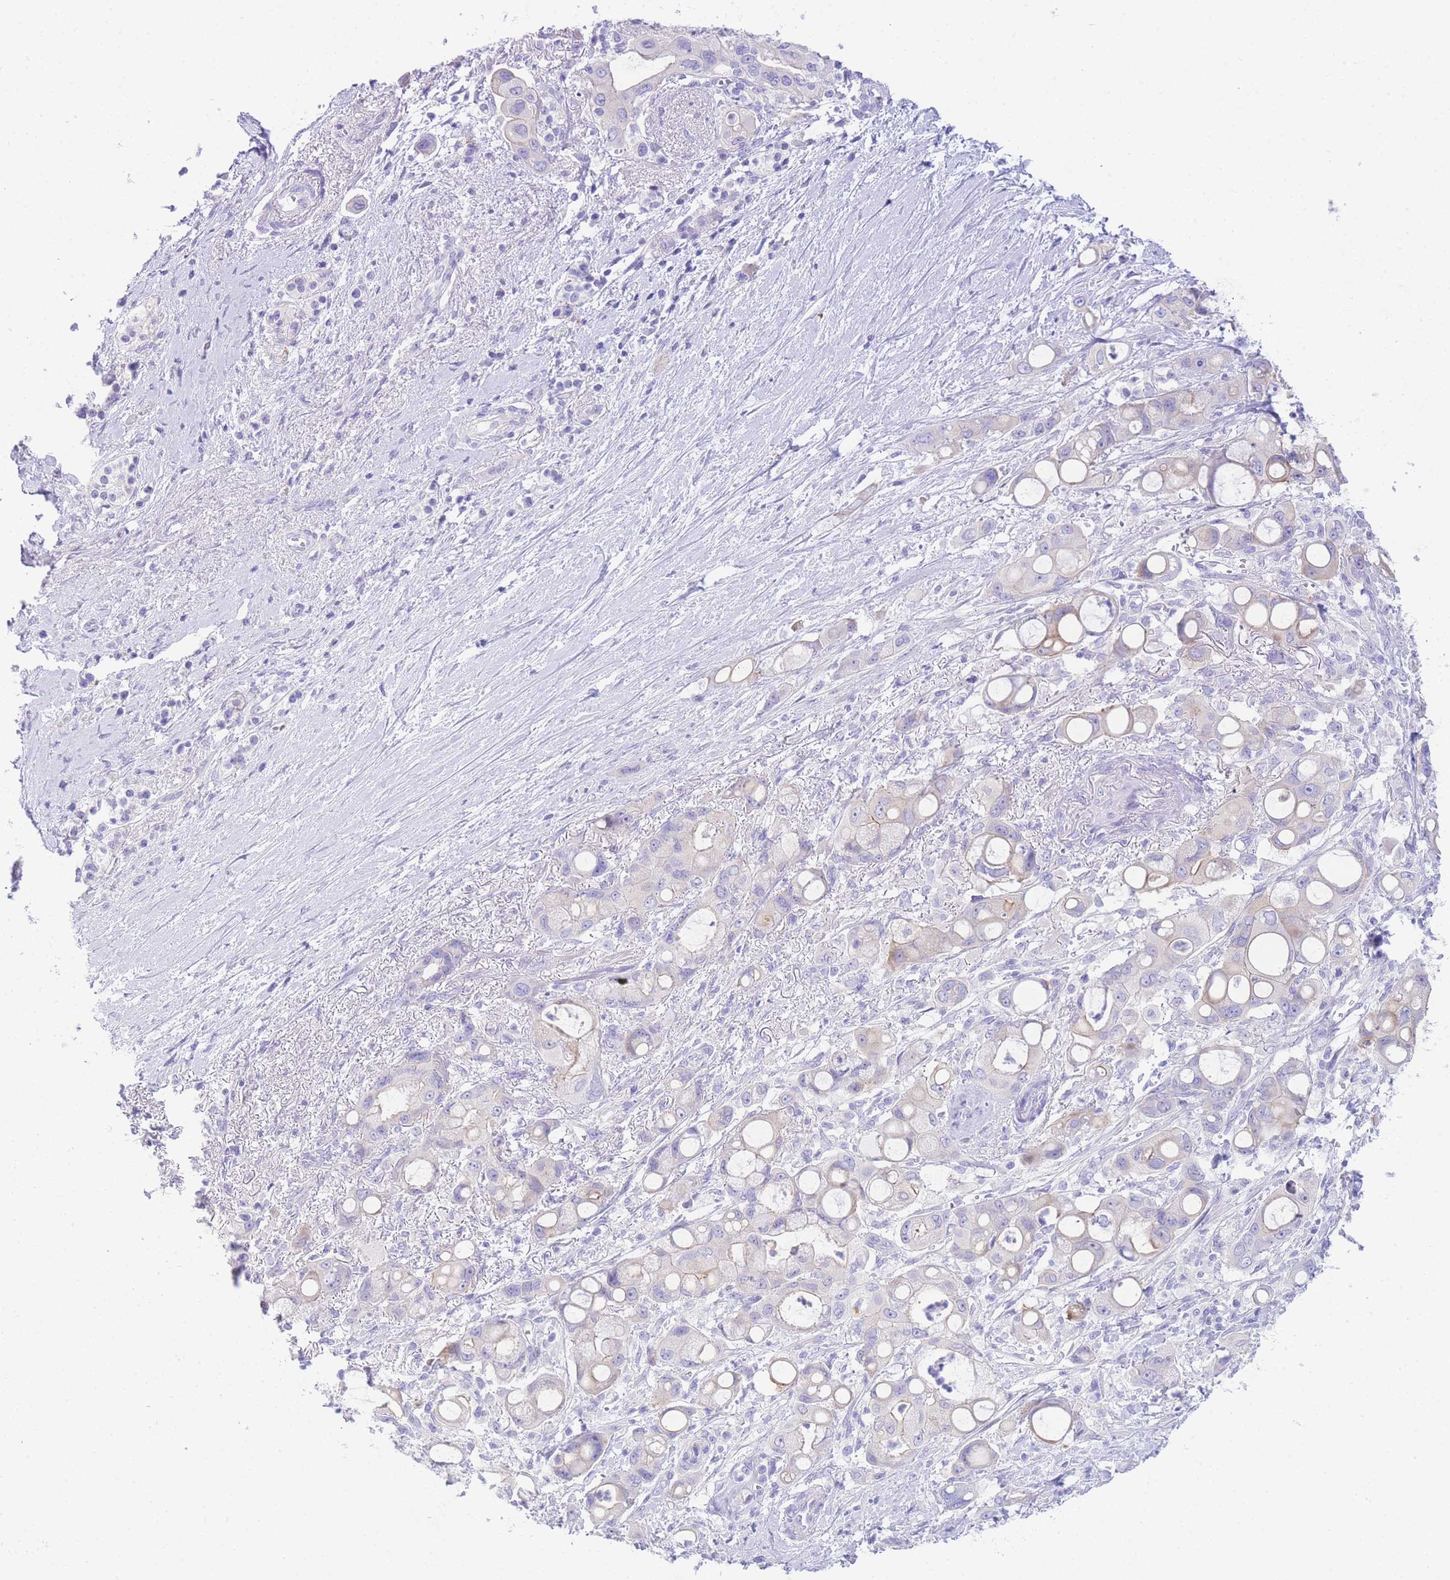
{"staining": {"intensity": "negative", "quantity": "none", "location": "none"}, "tissue": "pancreatic cancer", "cell_type": "Tumor cells", "image_type": "cancer", "snomed": [{"axis": "morphology", "description": "Adenocarcinoma, NOS"}, {"axis": "topography", "description": "Pancreas"}], "caption": "Human pancreatic adenocarcinoma stained for a protein using immunohistochemistry (IHC) reveals no positivity in tumor cells.", "gene": "TIFAB", "patient": {"sex": "male", "age": 68}}